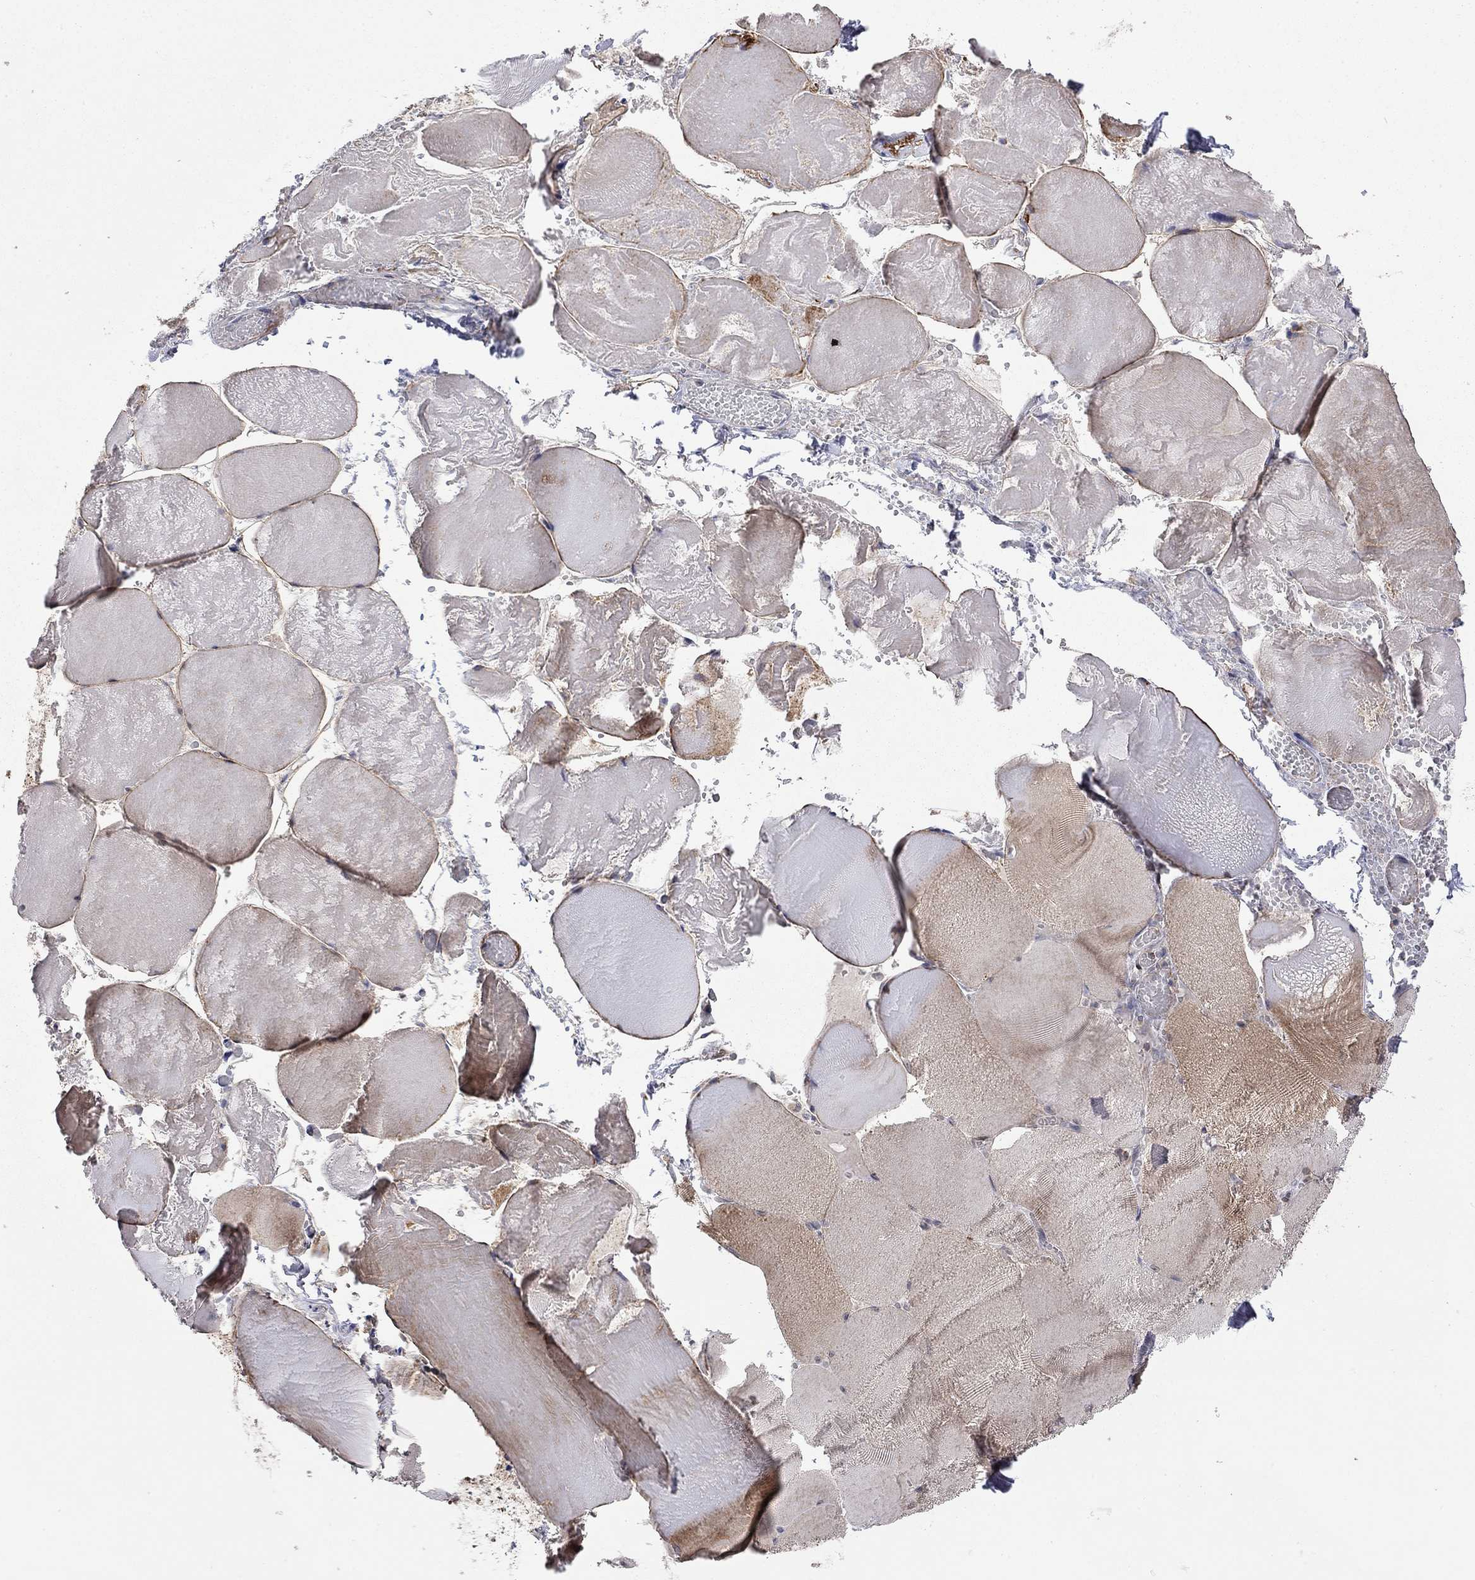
{"staining": {"intensity": "moderate", "quantity": "25%-75%", "location": "cytoplasmic/membranous"}, "tissue": "skeletal muscle", "cell_type": "Myocytes", "image_type": "normal", "snomed": [{"axis": "morphology", "description": "Normal tissue, NOS"}, {"axis": "morphology", "description": "Malignant melanoma, Metastatic site"}, {"axis": "topography", "description": "Skeletal muscle"}], "caption": "Immunohistochemical staining of unremarkable human skeletal muscle exhibits moderate cytoplasmic/membranous protein expression in about 25%-75% of myocytes. (DAB IHC, brown staining for protein, blue staining for nuclei).", "gene": "IDS", "patient": {"sex": "male", "age": 50}}